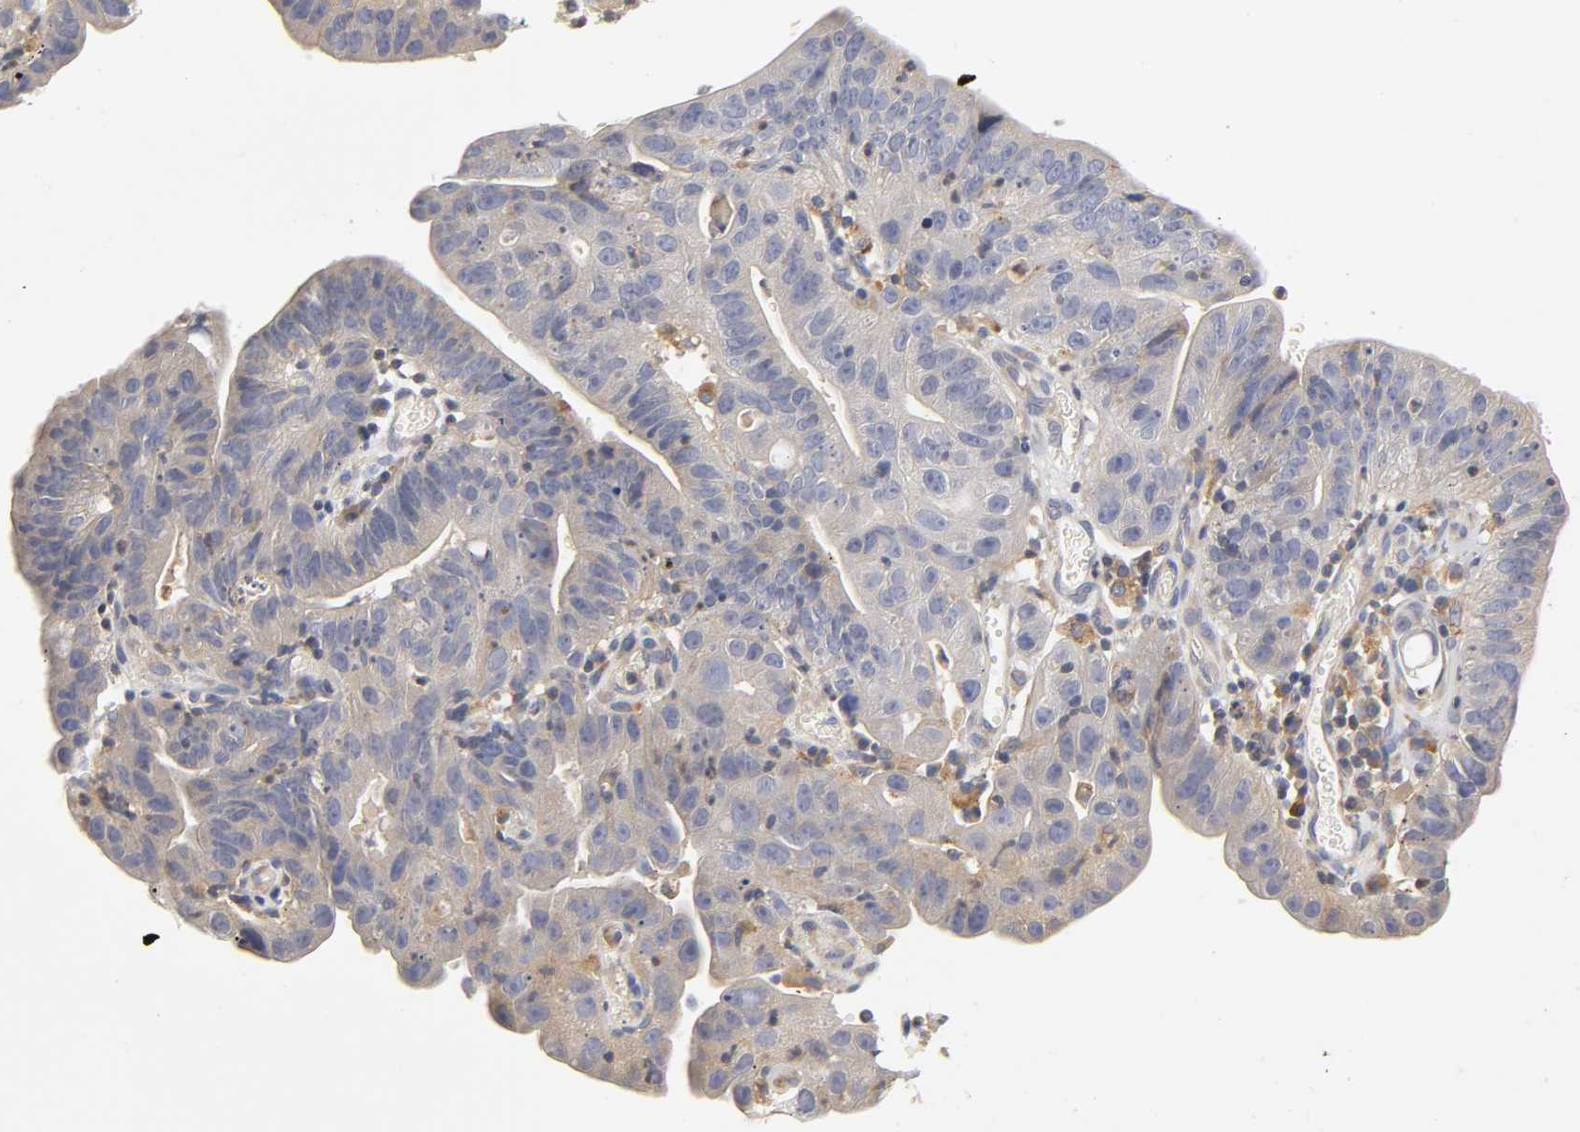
{"staining": {"intensity": "weak", "quantity": ">75%", "location": "cytoplasmic/membranous"}, "tissue": "stomach cancer", "cell_type": "Tumor cells", "image_type": "cancer", "snomed": [{"axis": "morphology", "description": "Adenocarcinoma, NOS"}, {"axis": "topography", "description": "Stomach"}], "caption": "Immunohistochemical staining of human stomach cancer exhibits low levels of weak cytoplasmic/membranous protein expression in approximately >75% of tumor cells.", "gene": "RHOA", "patient": {"sex": "male", "age": 59}}